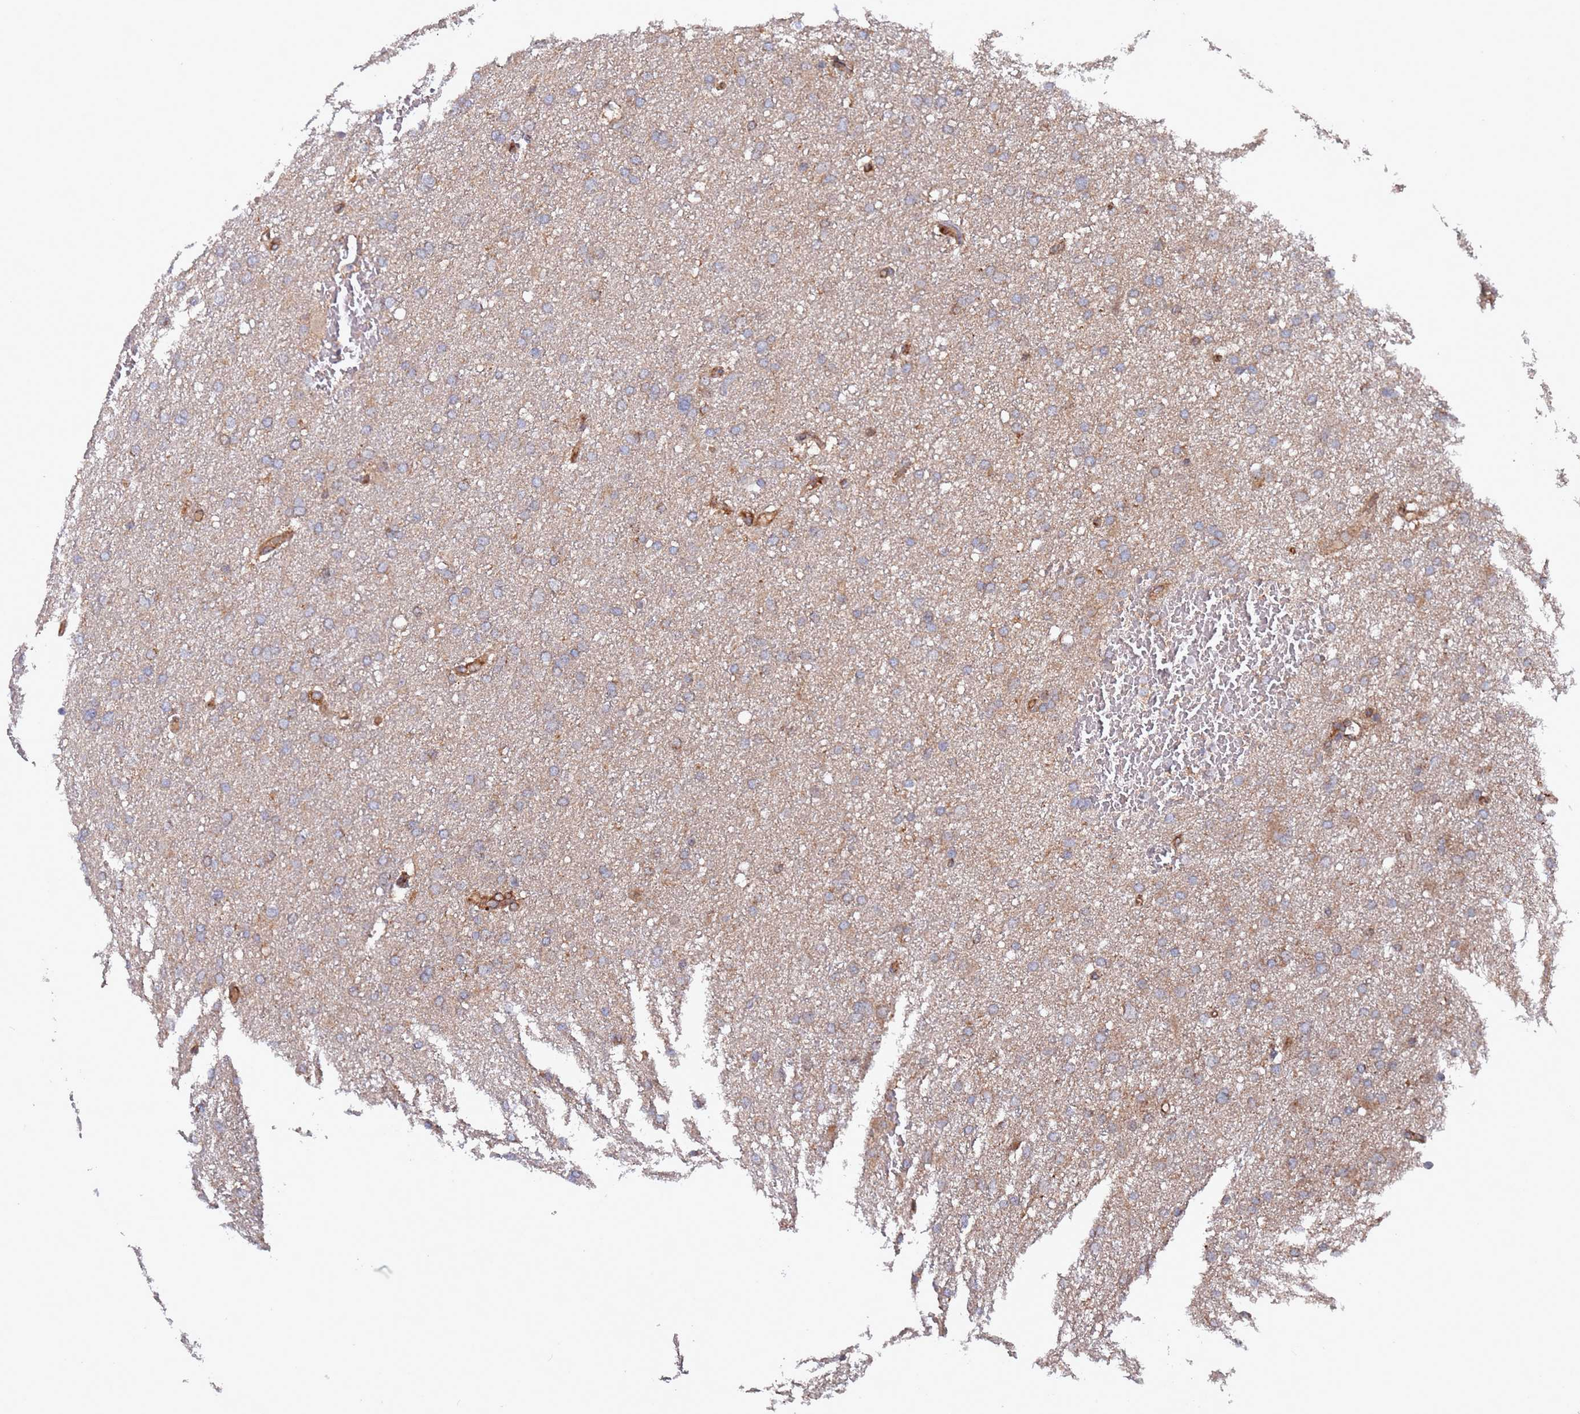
{"staining": {"intensity": "weak", "quantity": "25%-75%", "location": "cytoplasmic/membranous"}, "tissue": "glioma", "cell_type": "Tumor cells", "image_type": "cancer", "snomed": [{"axis": "morphology", "description": "Glioma, malignant, High grade"}, {"axis": "topography", "description": "Cerebral cortex"}], "caption": "Glioma tissue exhibits weak cytoplasmic/membranous staining in approximately 25%-75% of tumor cells (DAB (3,3'-diaminobenzidine) IHC, brown staining for protein, blue staining for nuclei).", "gene": "DDX60", "patient": {"sex": "female", "age": 36}}